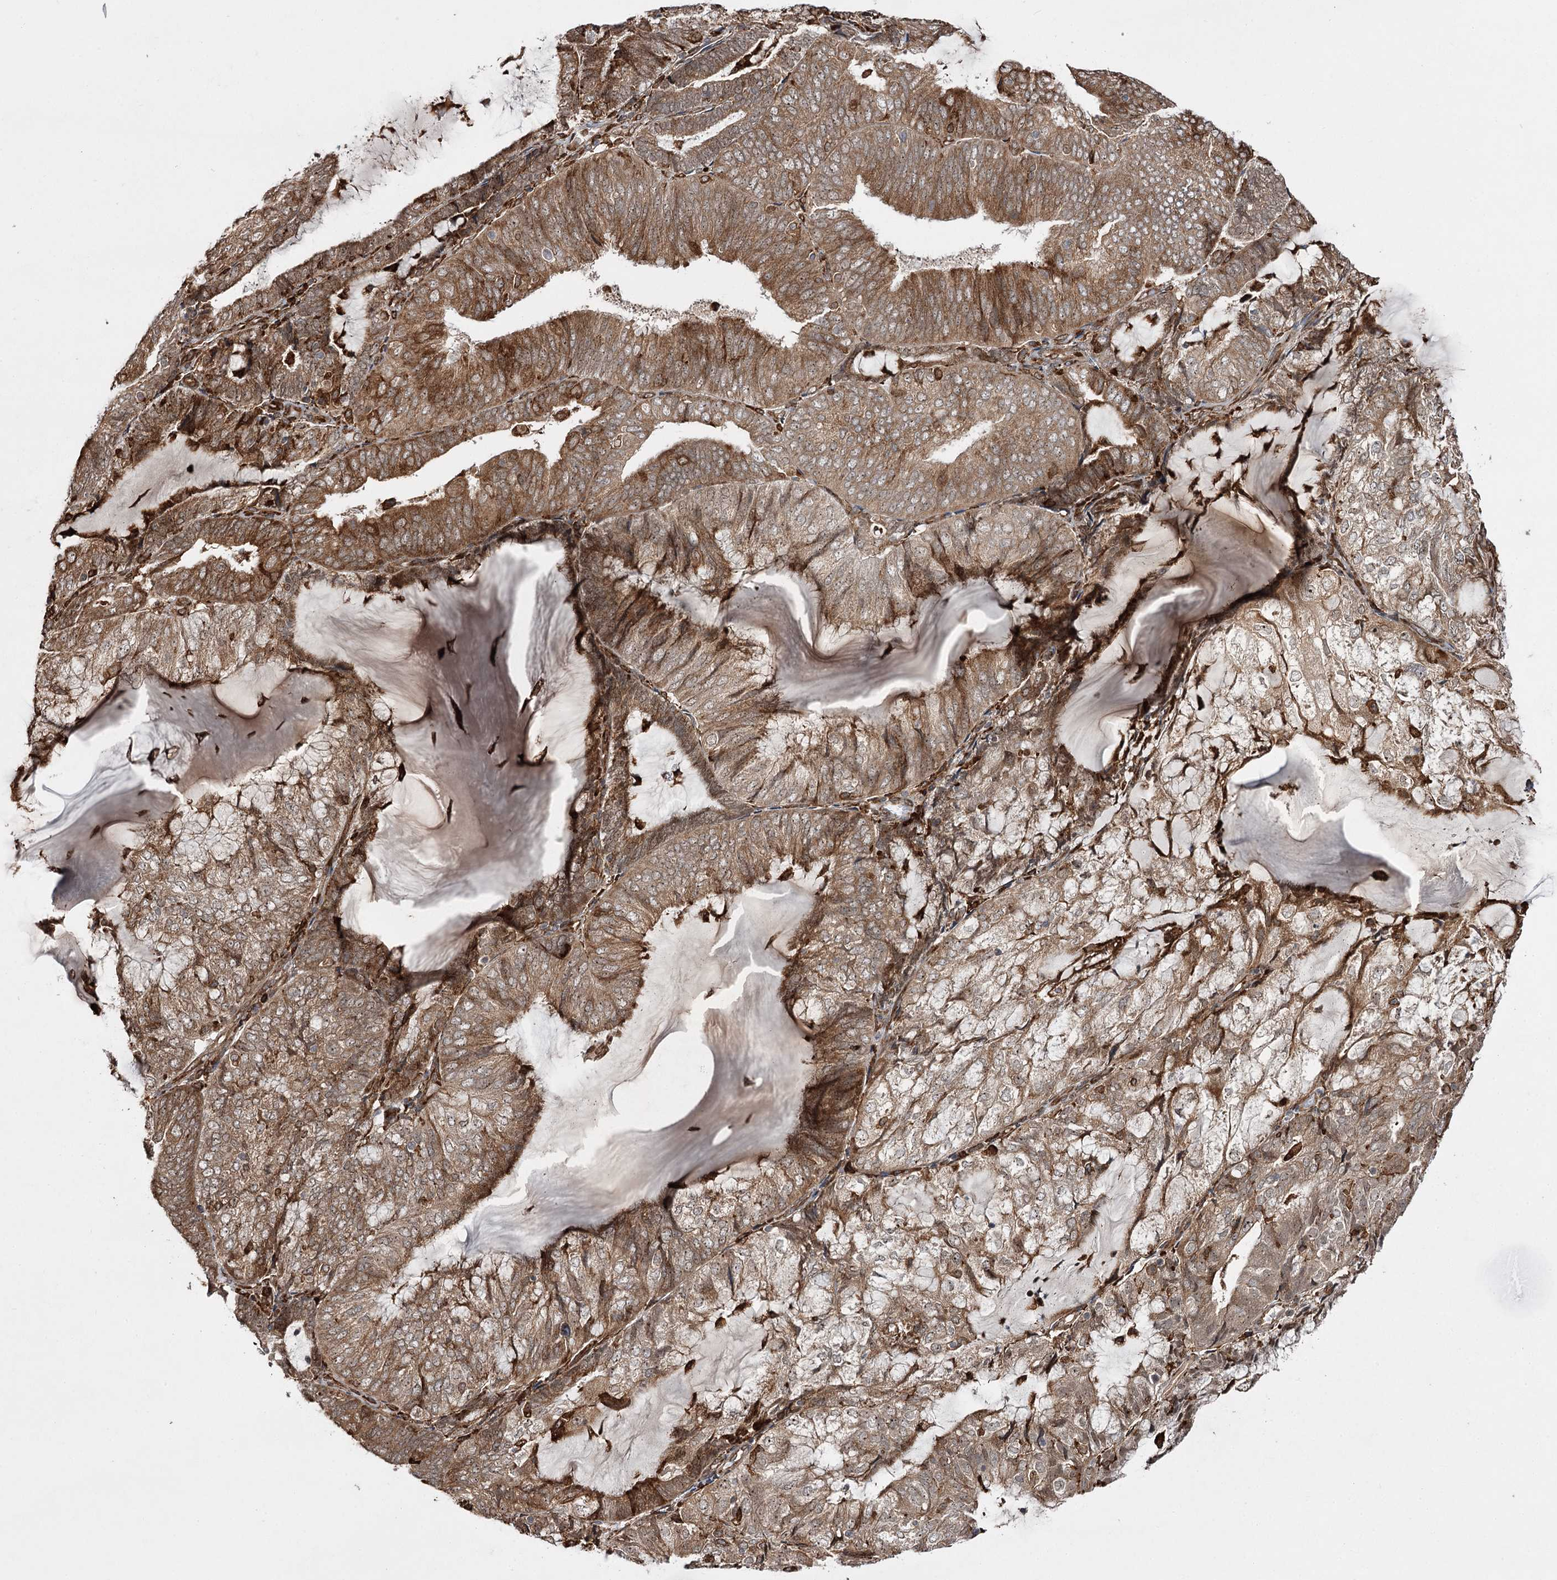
{"staining": {"intensity": "moderate", "quantity": ">75%", "location": "cytoplasmic/membranous"}, "tissue": "endometrial cancer", "cell_type": "Tumor cells", "image_type": "cancer", "snomed": [{"axis": "morphology", "description": "Adenocarcinoma, NOS"}, {"axis": "topography", "description": "Endometrium"}], "caption": "Endometrial cancer tissue reveals moderate cytoplasmic/membranous staining in approximately >75% of tumor cells, visualized by immunohistochemistry.", "gene": "FANCL", "patient": {"sex": "female", "age": 81}}